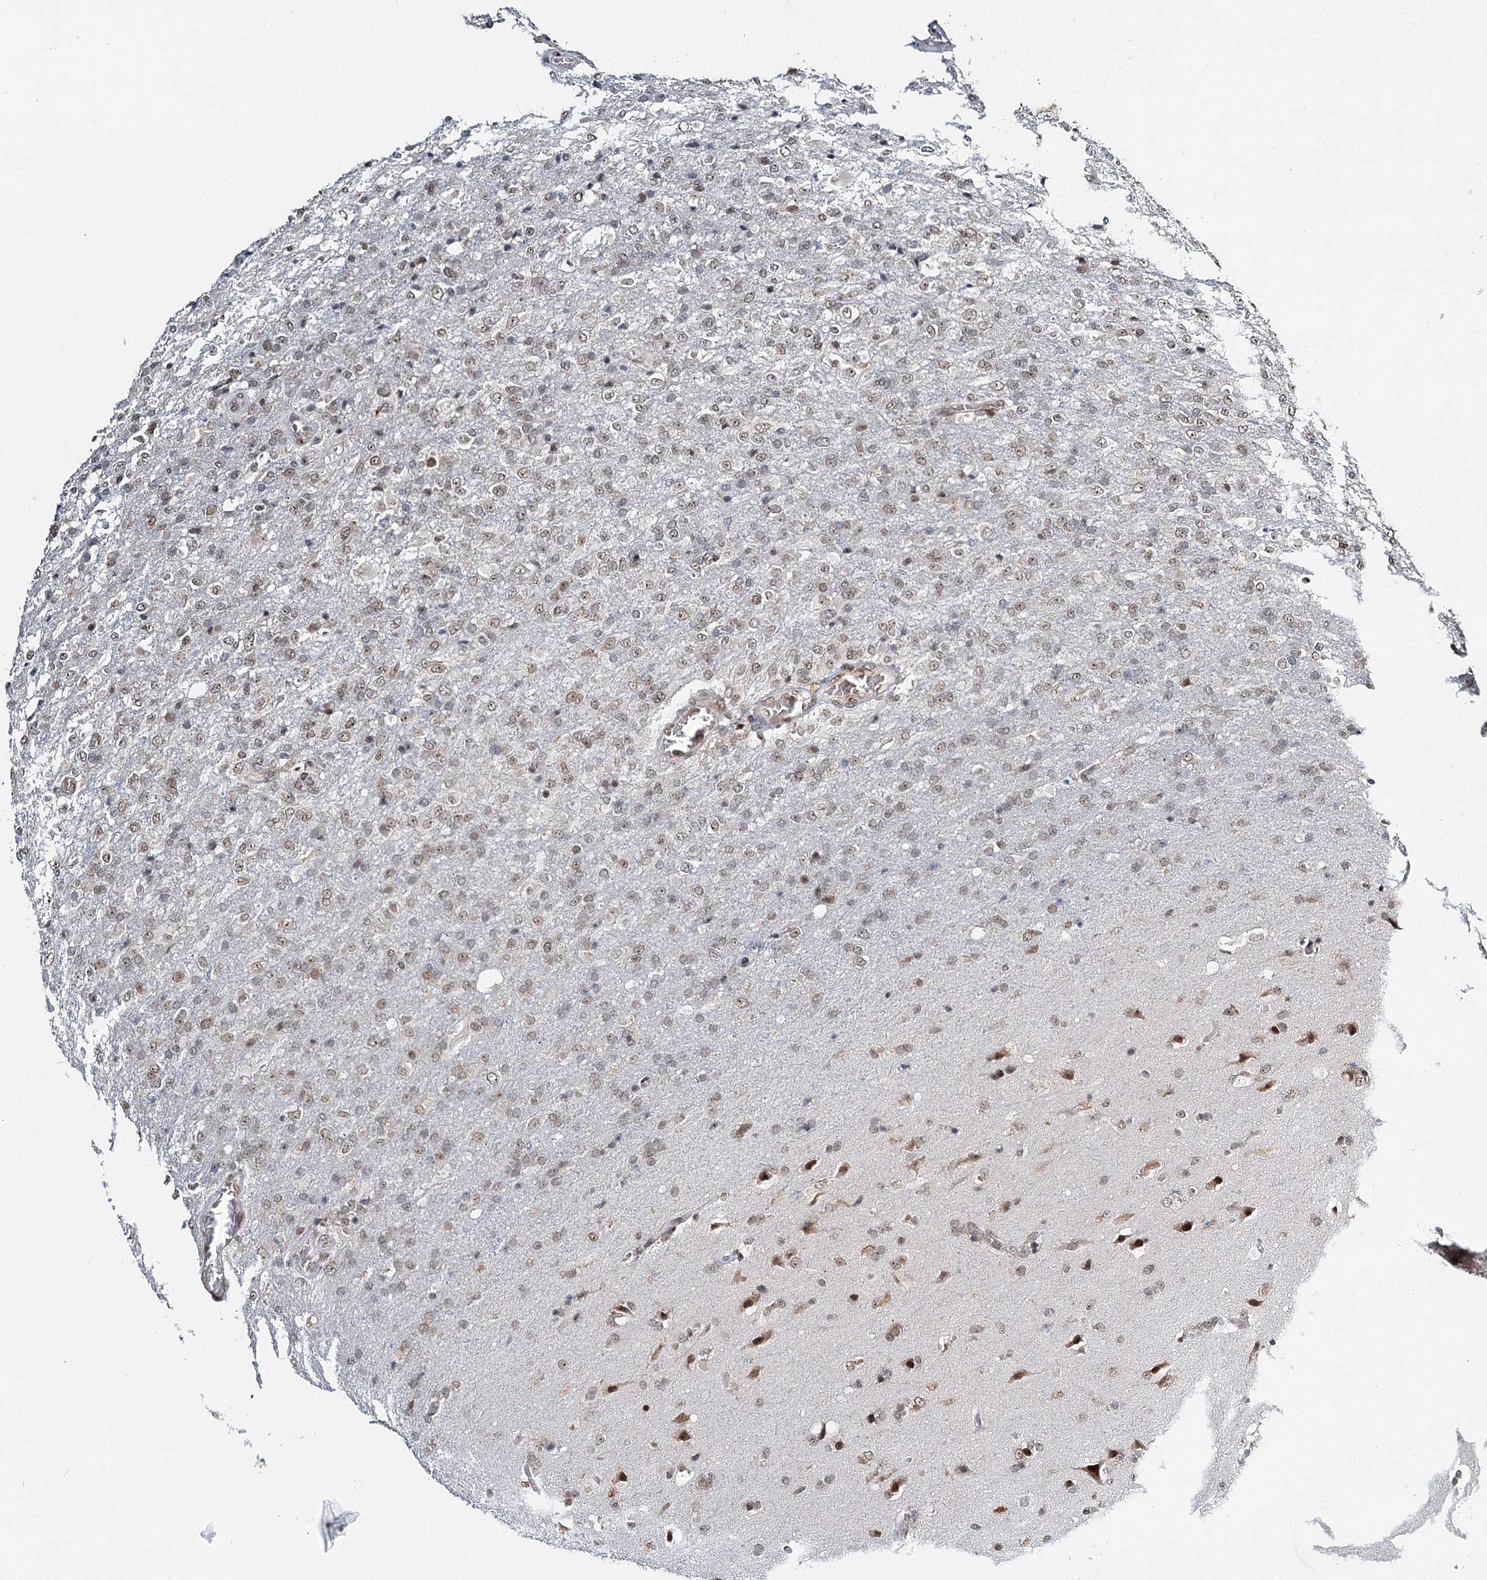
{"staining": {"intensity": "weak", "quantity": "25%-75%", "location": "nuclear"}, "tissue": "glioma", "cell_type": "Tumor cells", "image_type": "cancer", "snomed": [{"axis": "morphology", "description": "Glioma, malignant, High grade"}, {"axis": "topography", "description": "Brain"}], "caption": "Human malignant high-grade glioma stained with a brown dye demonstrates weak nuclear positive staining in about 25%-75% of tumor cells.", "gene": "TREX1", "patient": {"sex": "female", "age": 74}}